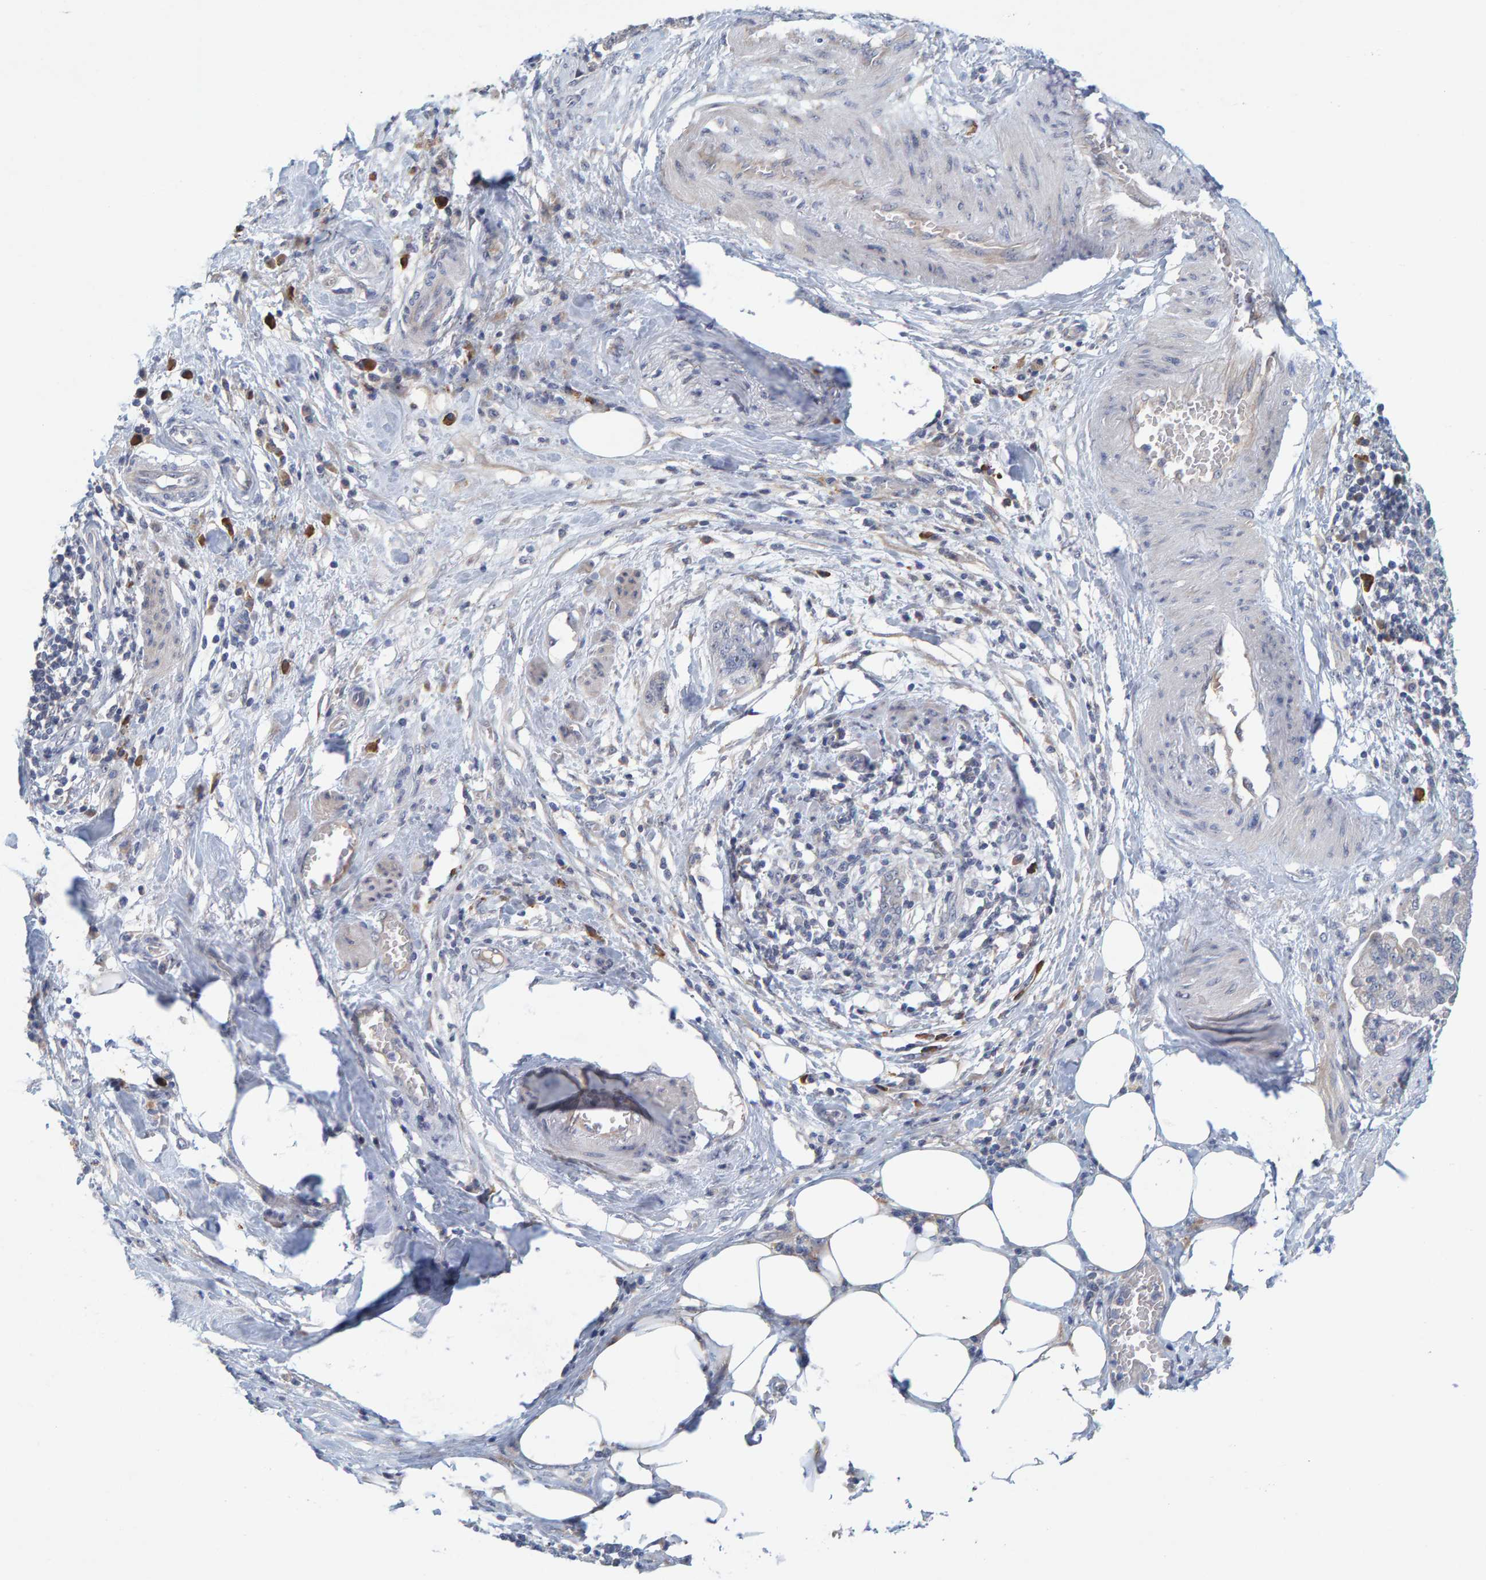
{"staining": {"intensity": "negative", "quantity": "none", "location": "none"}, "tissue": "pancreatic cancer", "cell_type": "Tumor cells", "image_type": "cancer", "snomed": [{"axis": "morphology", "description": "Adenocarcinoma, NOS"}, {"axis": "topography", "description": "Pancreas"}], "caption": "This is a histopathology image of IHC staining of pancreatic adenocarcinoma, which shows no expression in tumor cells.", "gene": "ZNF77", "patient": {"sex": "female", "age": 78}}